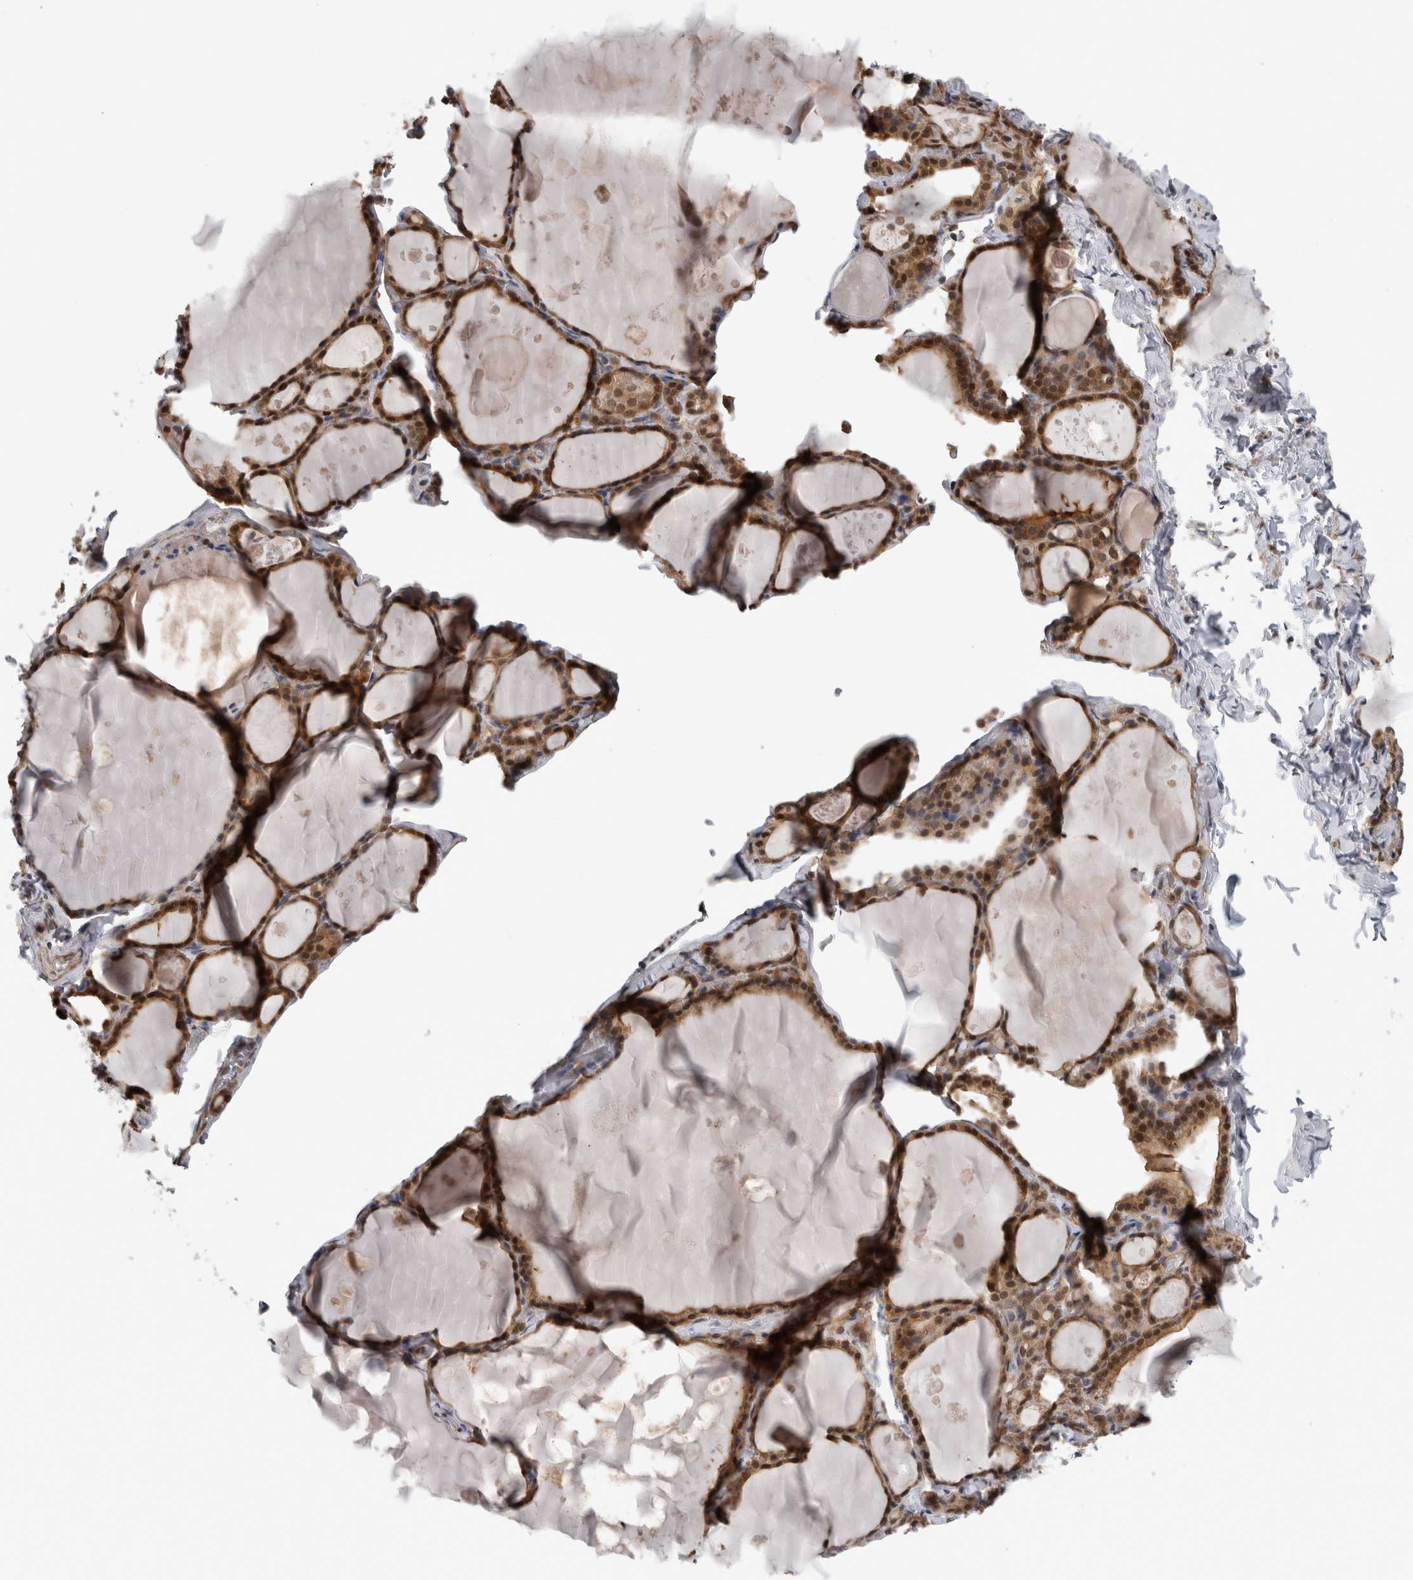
{"staining": {"intensity": "strong", "quantity": ">75%", "location": "cytoplasmic/membranous,nuclear"}, "tissue": "thyroid gland", "cell_type": "Glandular cells", "image_type": "normal", "snomed": [{"axis": "morphology", "description": "Normal tissue, NOS"}, {"axis": "topography", "description": "Thyroid gland"}], "caption": "Brown immunohistochemical staining in benign thyroid gland demonstrates strong cytoplasmic/membranous,nuclear expression in about >75% of glandular cells. Immunohistochemistry (ihc) stains the protein in brown and the nuclei are stained blue.", "gene": "NAPRT", "patient": {"sex": "male", "age": 56}}